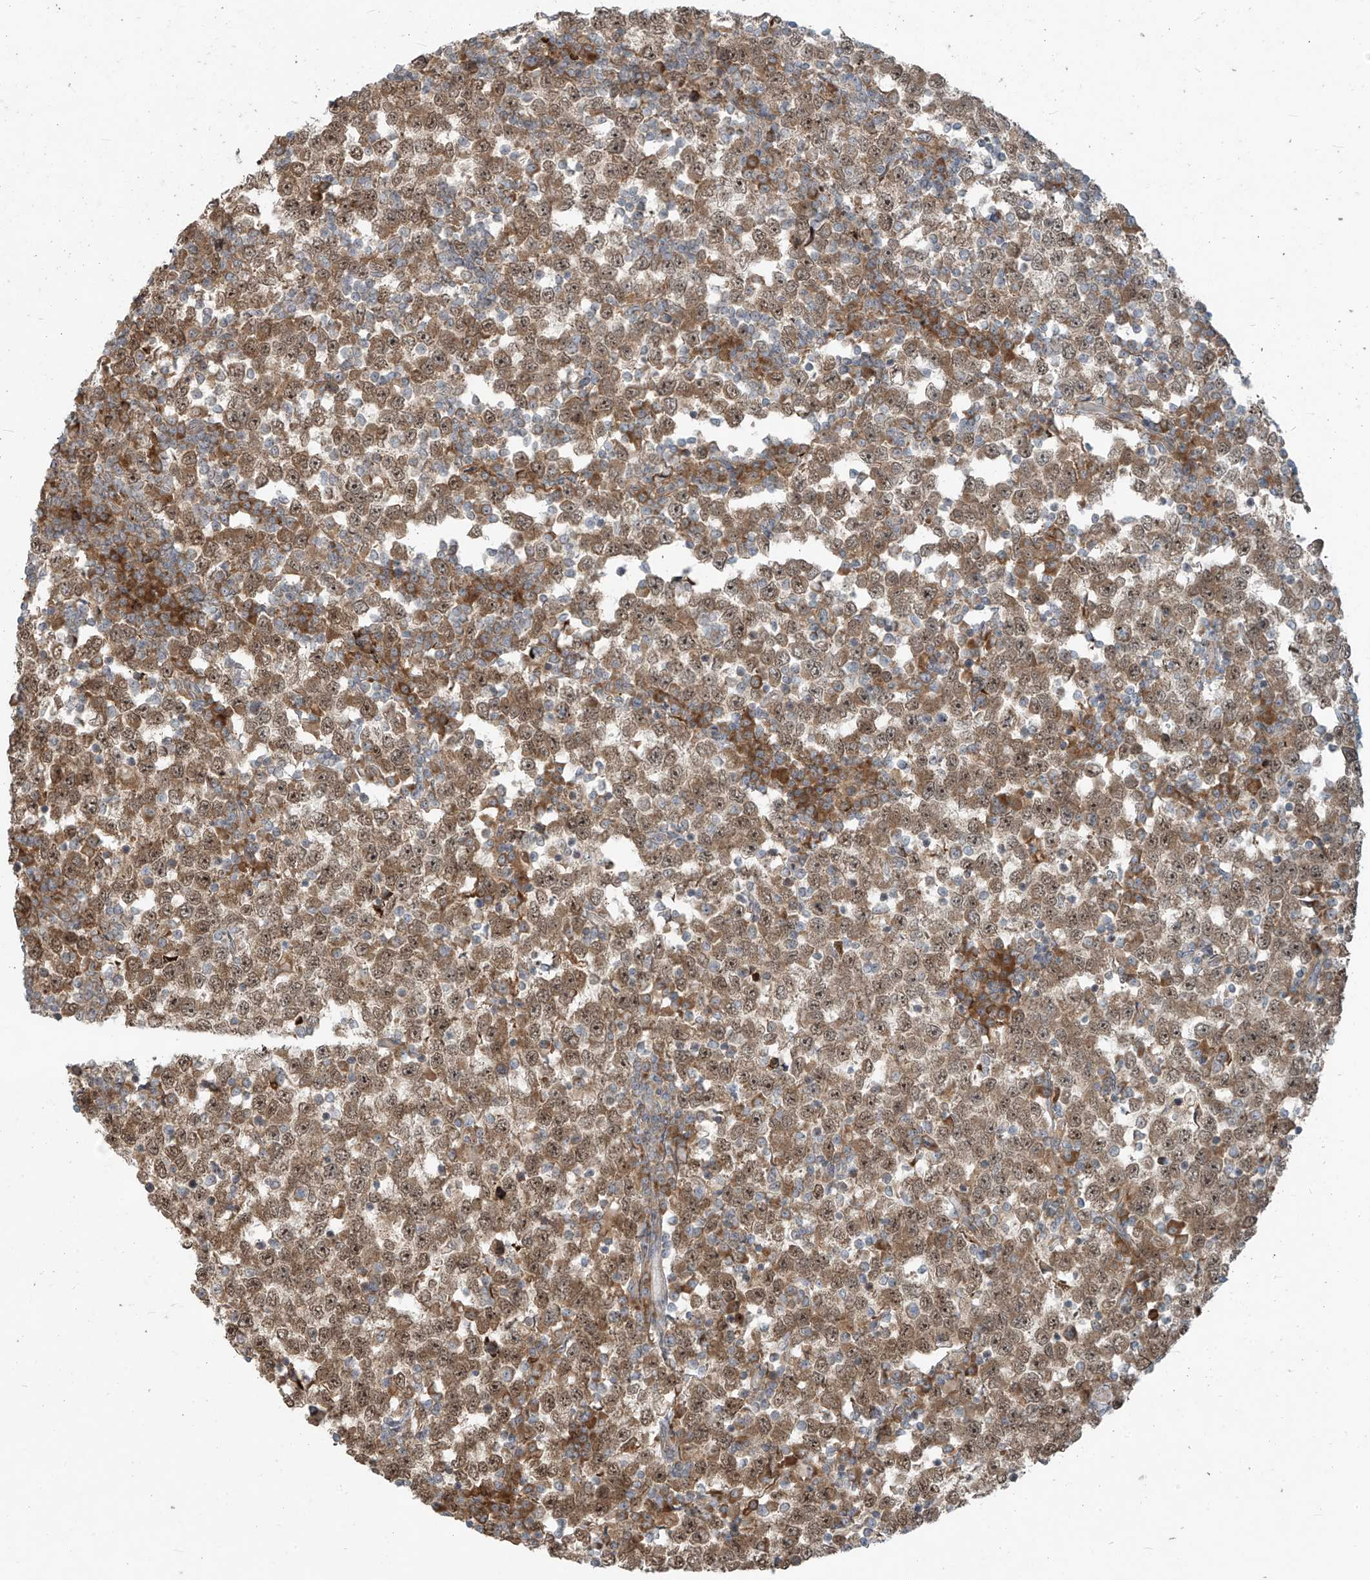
{"staining": {"intensity": "moderate", "quantity": ">75%", "location": "cytoplasmic/membranous,nuclear"}, "tissue": "testis cancer", "cell_type": "Tumor cells", "image_type": "cancer", "snomed": [{"axis": "morphology", "description": "Seminoma, NOS"}, {"axis": "topography", "description": "Testis"}], "caption": "This photomicrograph demonstrates immunohistochemistry staining of testis cancer, with medium moderate cytoplasmic/membranous and nuclear positivity in about >75% of tumor cells.", "gene": "KATNIP", "patient": {"sex": "male", "age": 65}}